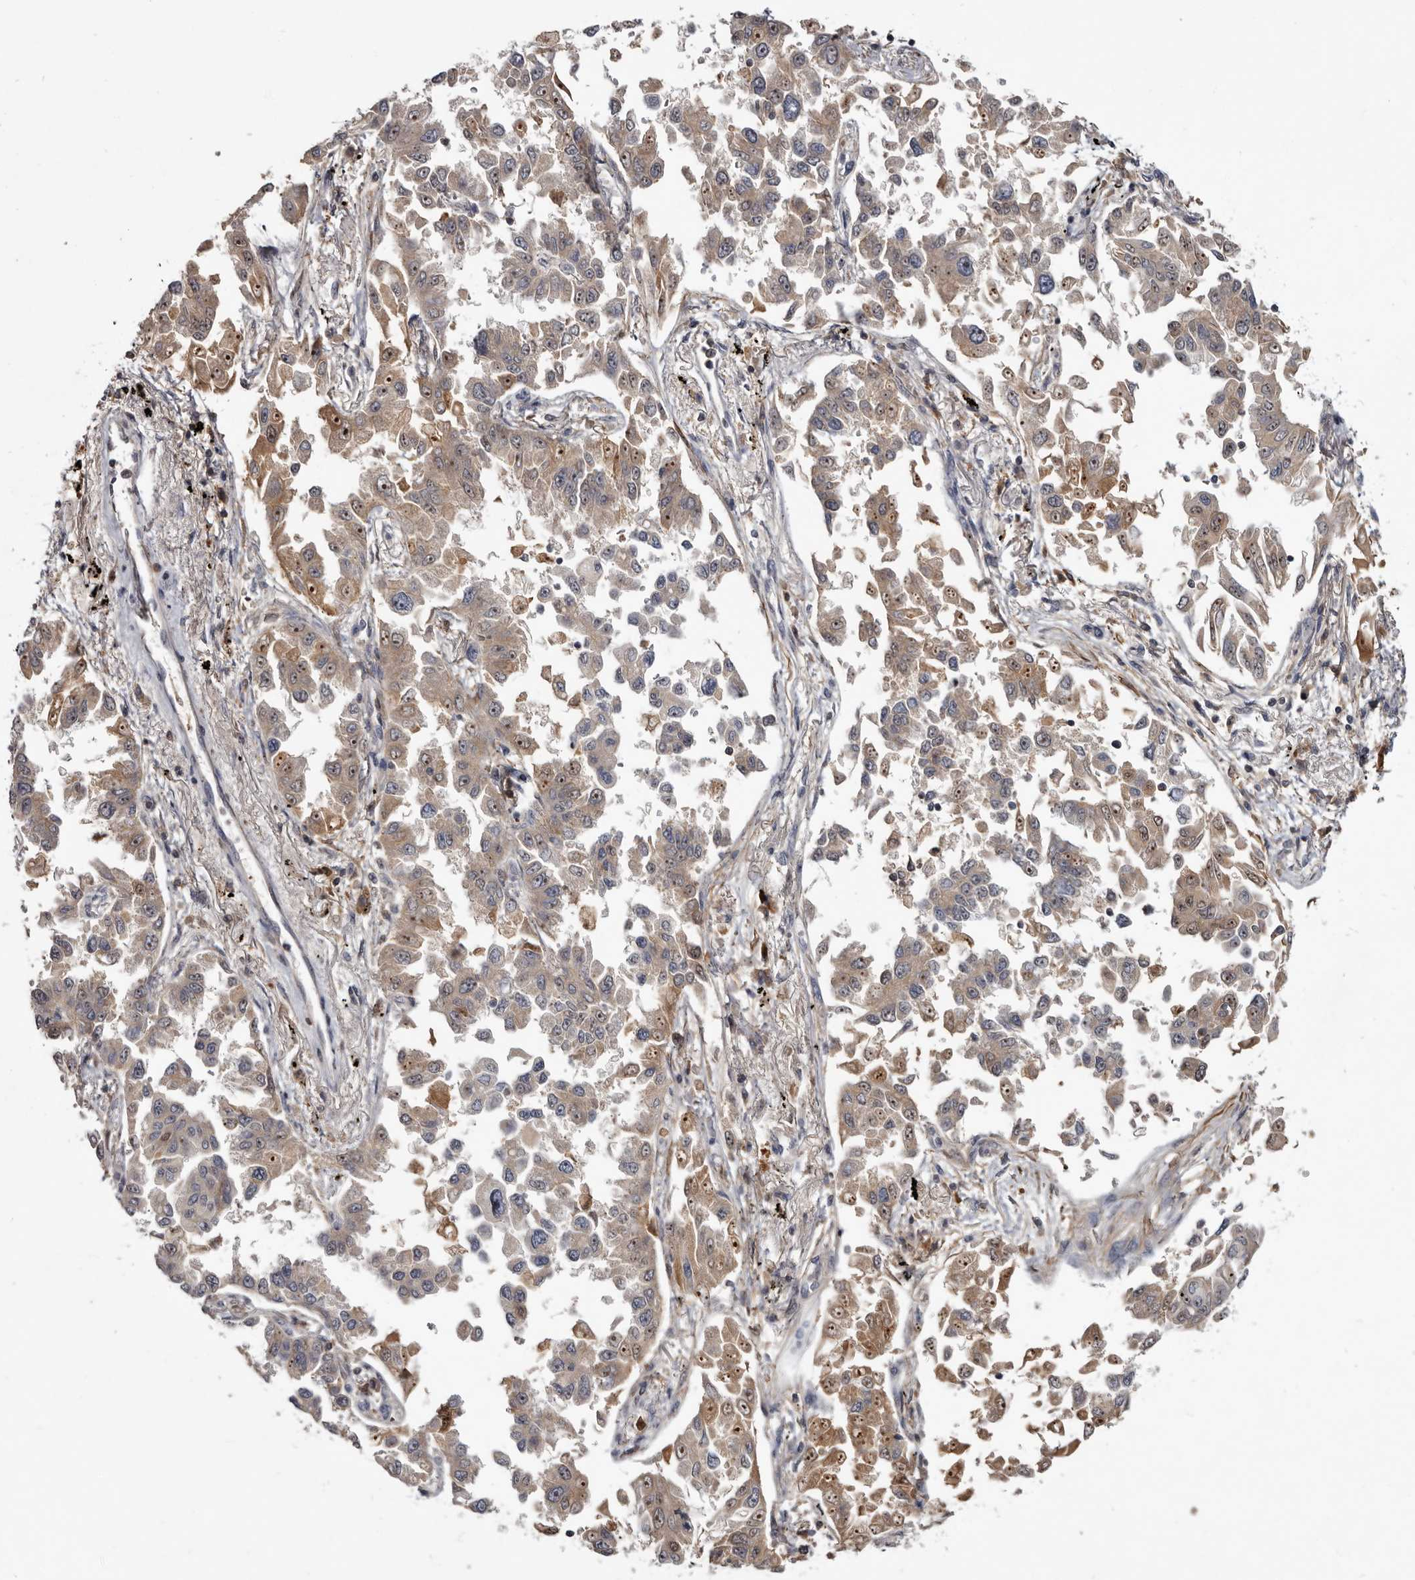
{"staining": {"intensity": "moderate", "quantity": "25%-75%", "location": "cytoplasmic/membranous,nuclear"}, "tissue": "lung cancer", "cell_type": "Tumor cells", "image_type": "cancer", "snomed": [{"axis": "morphology", "description": "Adenocarcinoma, NOS"}, {"axis": "topography", "description": "Lung"}], "caption": "Tumor cells reveal medium levels of moderate cytoplasmic/membranous and nuclear staining in approximately 25%-75% of cells in human lung adenocarcinoma. The protein is shown in brown color, while the nuclei are stained blue.", "gene": "TTC39A", "patient": {"sex": "female", "age": 67}}